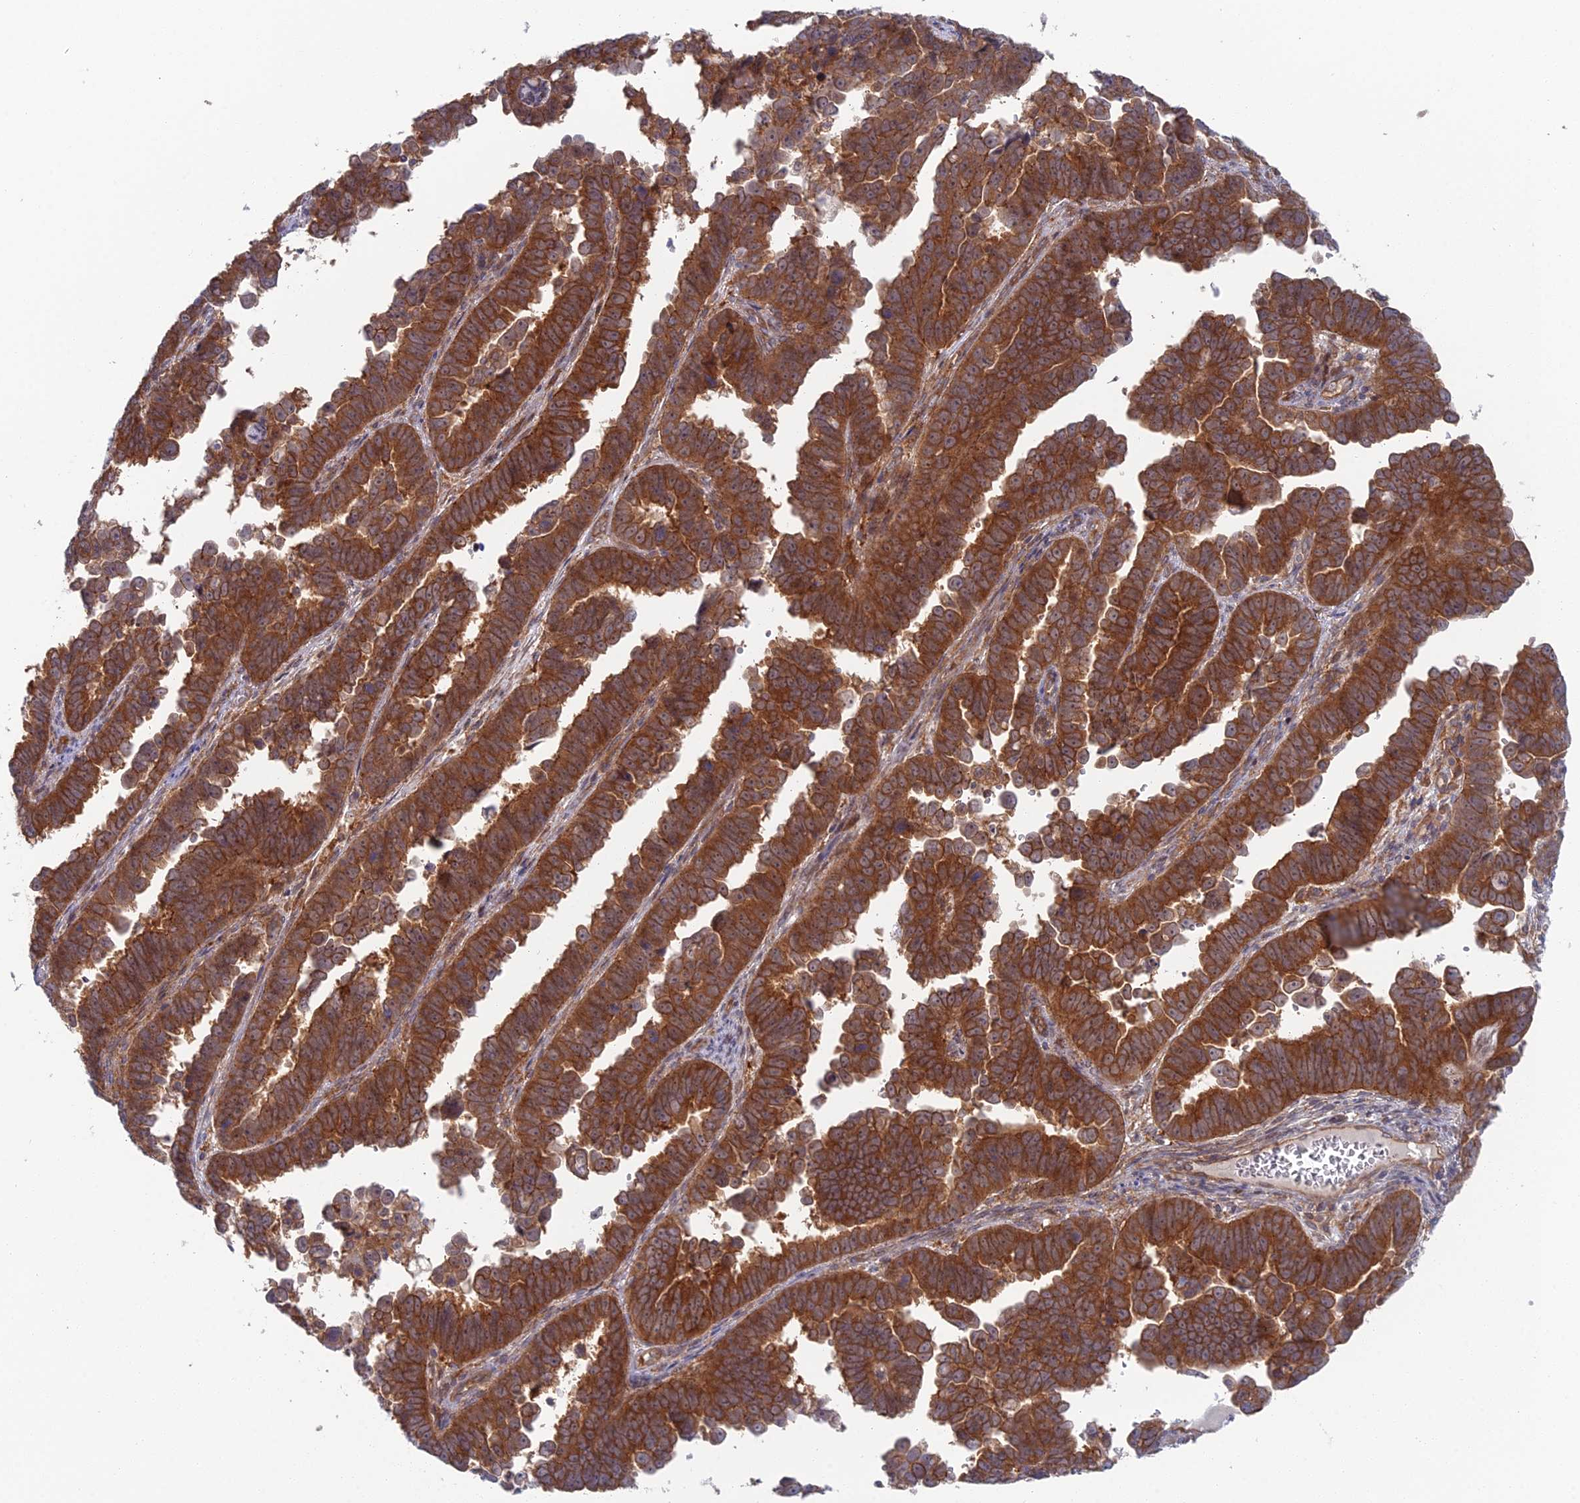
{"staining": {"intensity": "strong", "quantity": ">75%", "location": "cytoplasmic/membranous"}, "tissue": "endometrial cancer", "cell_type": "Tumor cells", "image_type": "cancer", "snomed": [{"axis": "morphology", "description": "Adenocarcinoma, NOS"}, {"axis": "topography", "description": "Endometrium"}], "caption": "Endometrial cancer tissue shows strong cytoplasmic/membranous expression in approximately >75% of tumor cells, visualized by immunohistochemistry. The protein of interest is shown in brown color, while the nuclei are stained blue.", "gene": "ABHD1", "patient": {"sex": "female", "age": 75}}